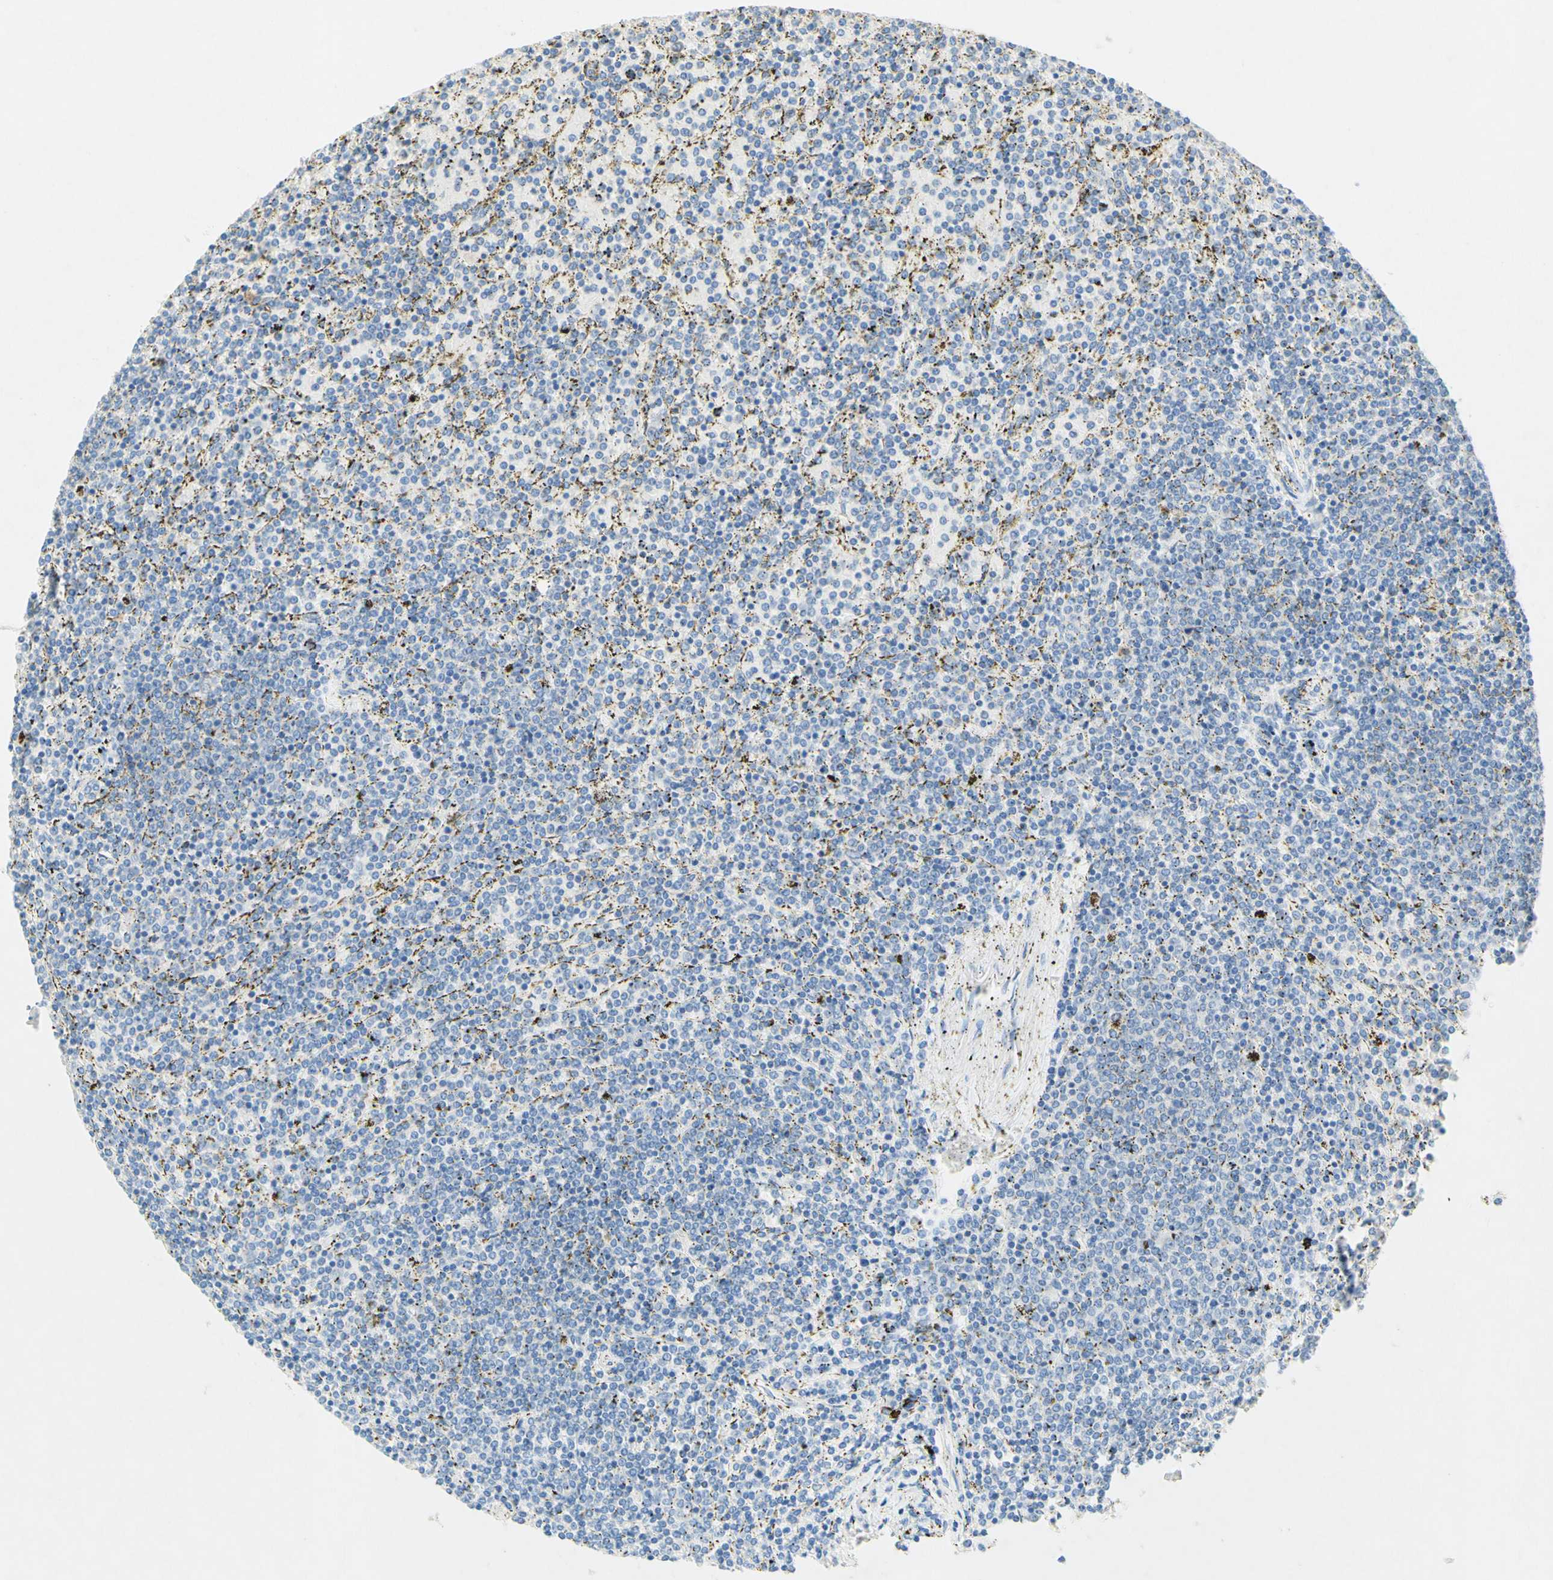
{"staining": {"intensity": "negative", "quantity": "none", "location": "none"}, "tissue": "lymphoma", "cell_type": "Tumor cells", "image_type": "cancer", "snomed": [{"axis": "morphology", "description": "Malignant lymphoma, non-Hodgkin's type, Low grade"}, {"axis": "topography", "description": "Spleen"}], "caption": "The IHC histopathology image has no significant staining in tumor cells of lymphoma tissue.", "gene": "SLC46A1", "patient": {"sex": "female", "age": 77}}